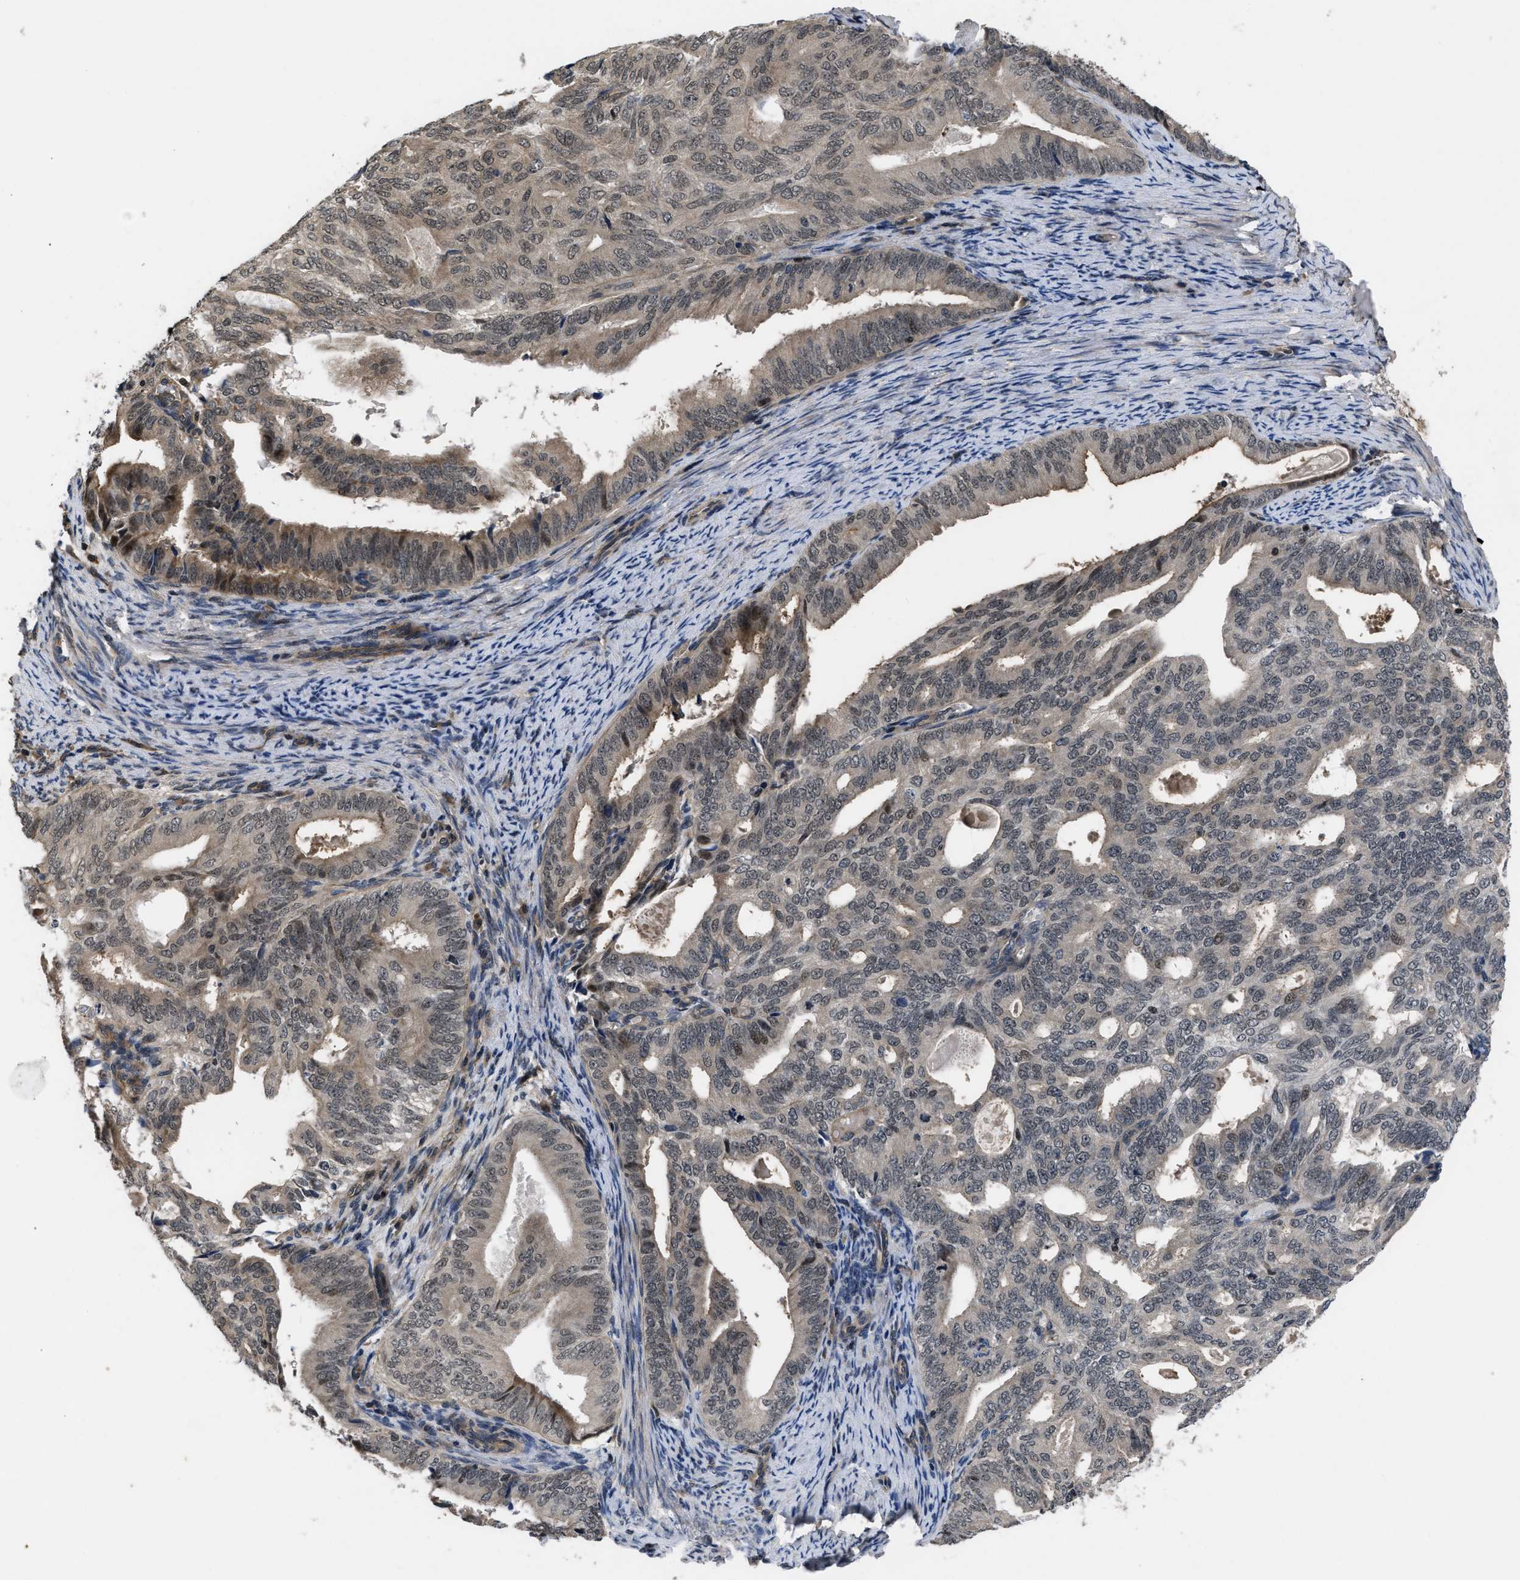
{"staining": {"intensity": "moderate", "quantity": "<25%", "location": "cytoplasmic/membranous,nuclear"}, "tissue": "endometrial cancer", "cell_type": "Tumor cells", "image_type": "cancer", "snomed": [{"axis": "morphology", "description": "Adenocarcinoma, NOS"}, {"axis": "topography", "description": "Endometrium"}], "caption": "Immunohistochemical staining of endometrial cancer reveals low levels of moderate cytoplasmic/membranous and nuclear protein positivity in about <25% of tumor cells.", "gene": "DNAJC14", "patient": {"sex": "female", "age": 58}}